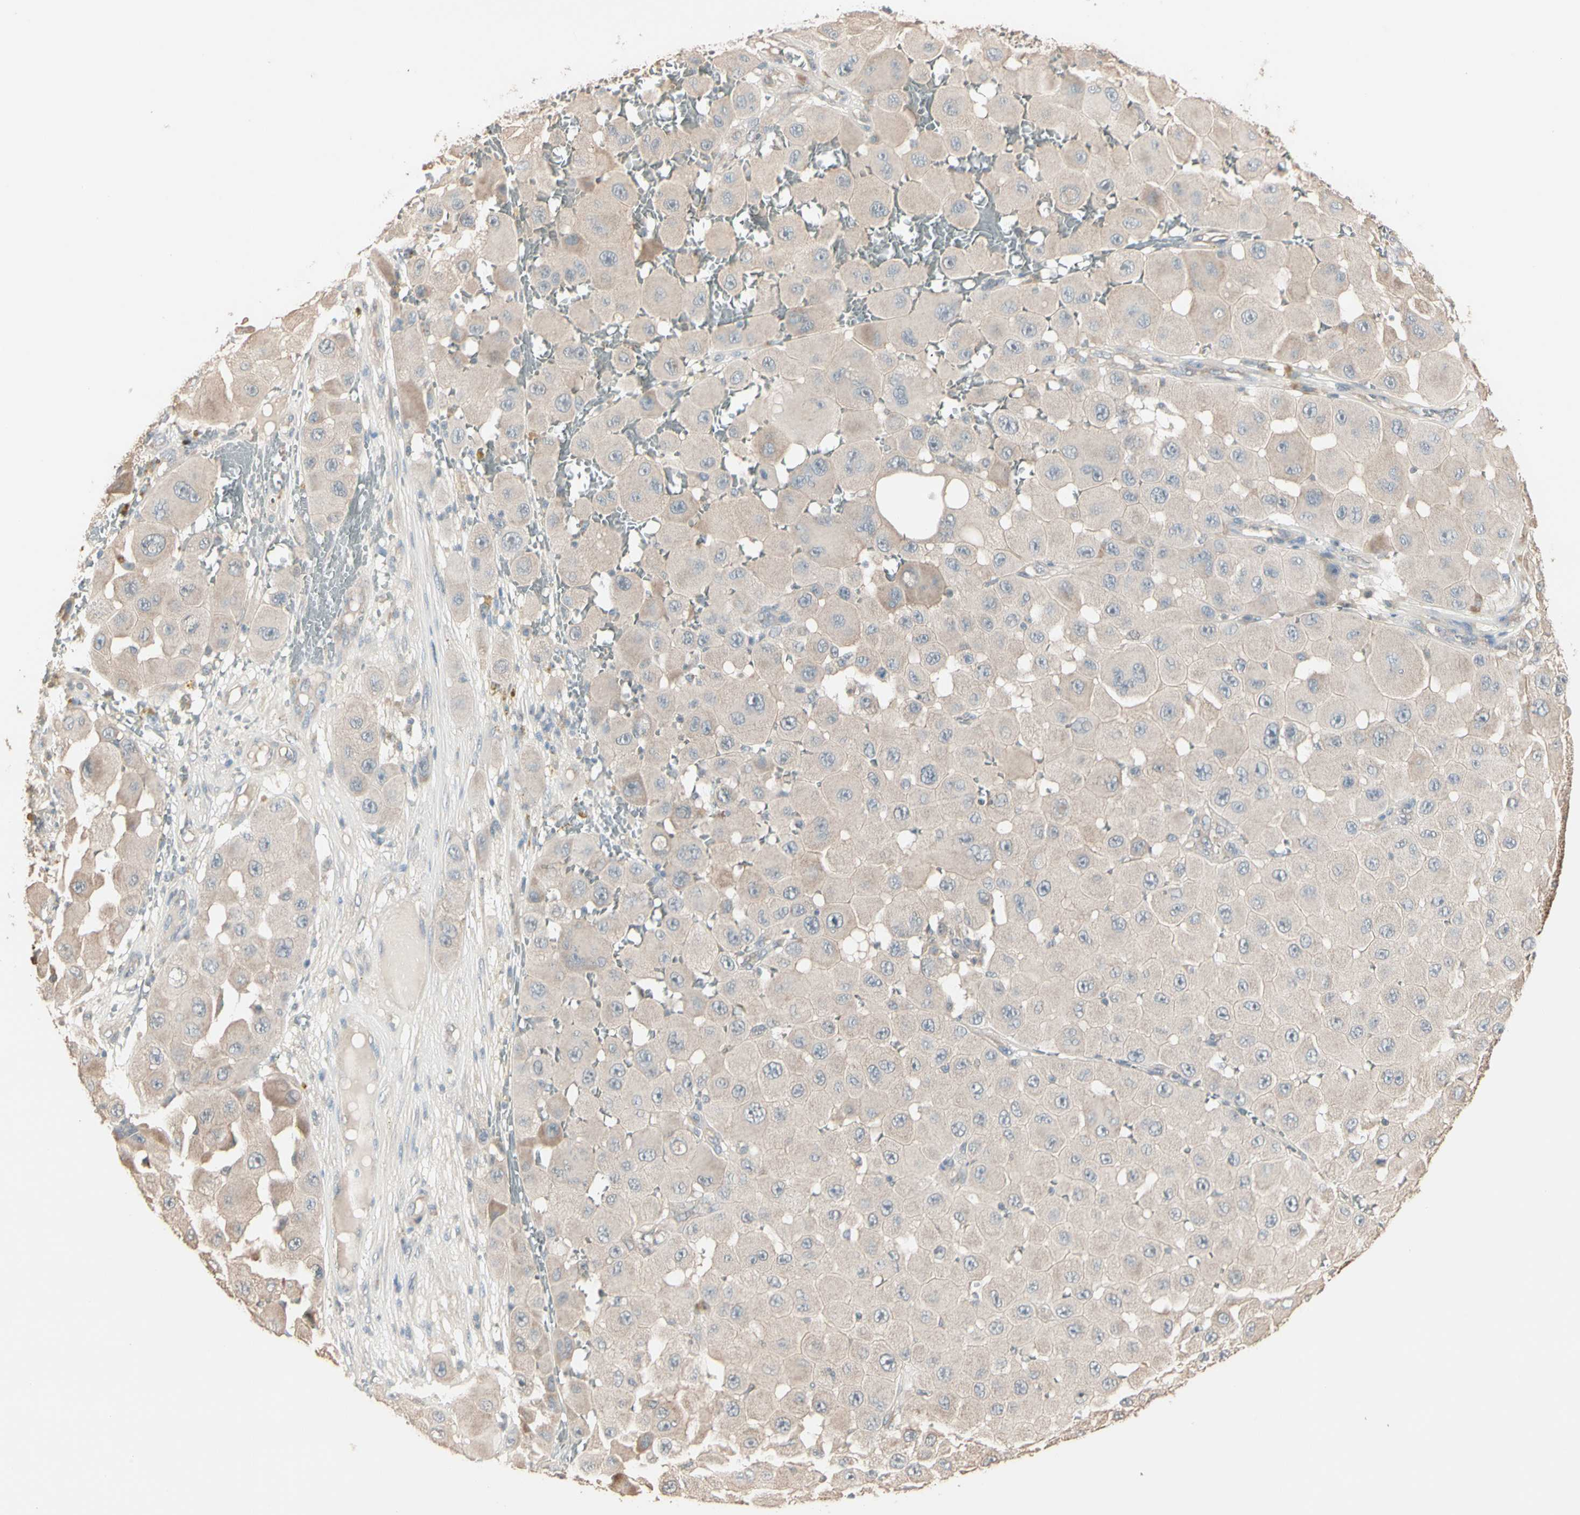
{"staining": {"intensity": "negative", "quantity": "none", "location": "none"}, "tissue": "melanoma", "cell_type": "Tumor cells", "image_type": "cancer", "snomed": [{"axis": "morphology", "description": "Malignant melanoma, NOS"}, {"axis": "topography", "description": "Skin"}], "caption": "This is an immunohistochemistry (IHC) image of human melanoma. There is no expression in tumor cells.", "gene": "GALNT3", "patient": {"sex": "female", "age": 81}}